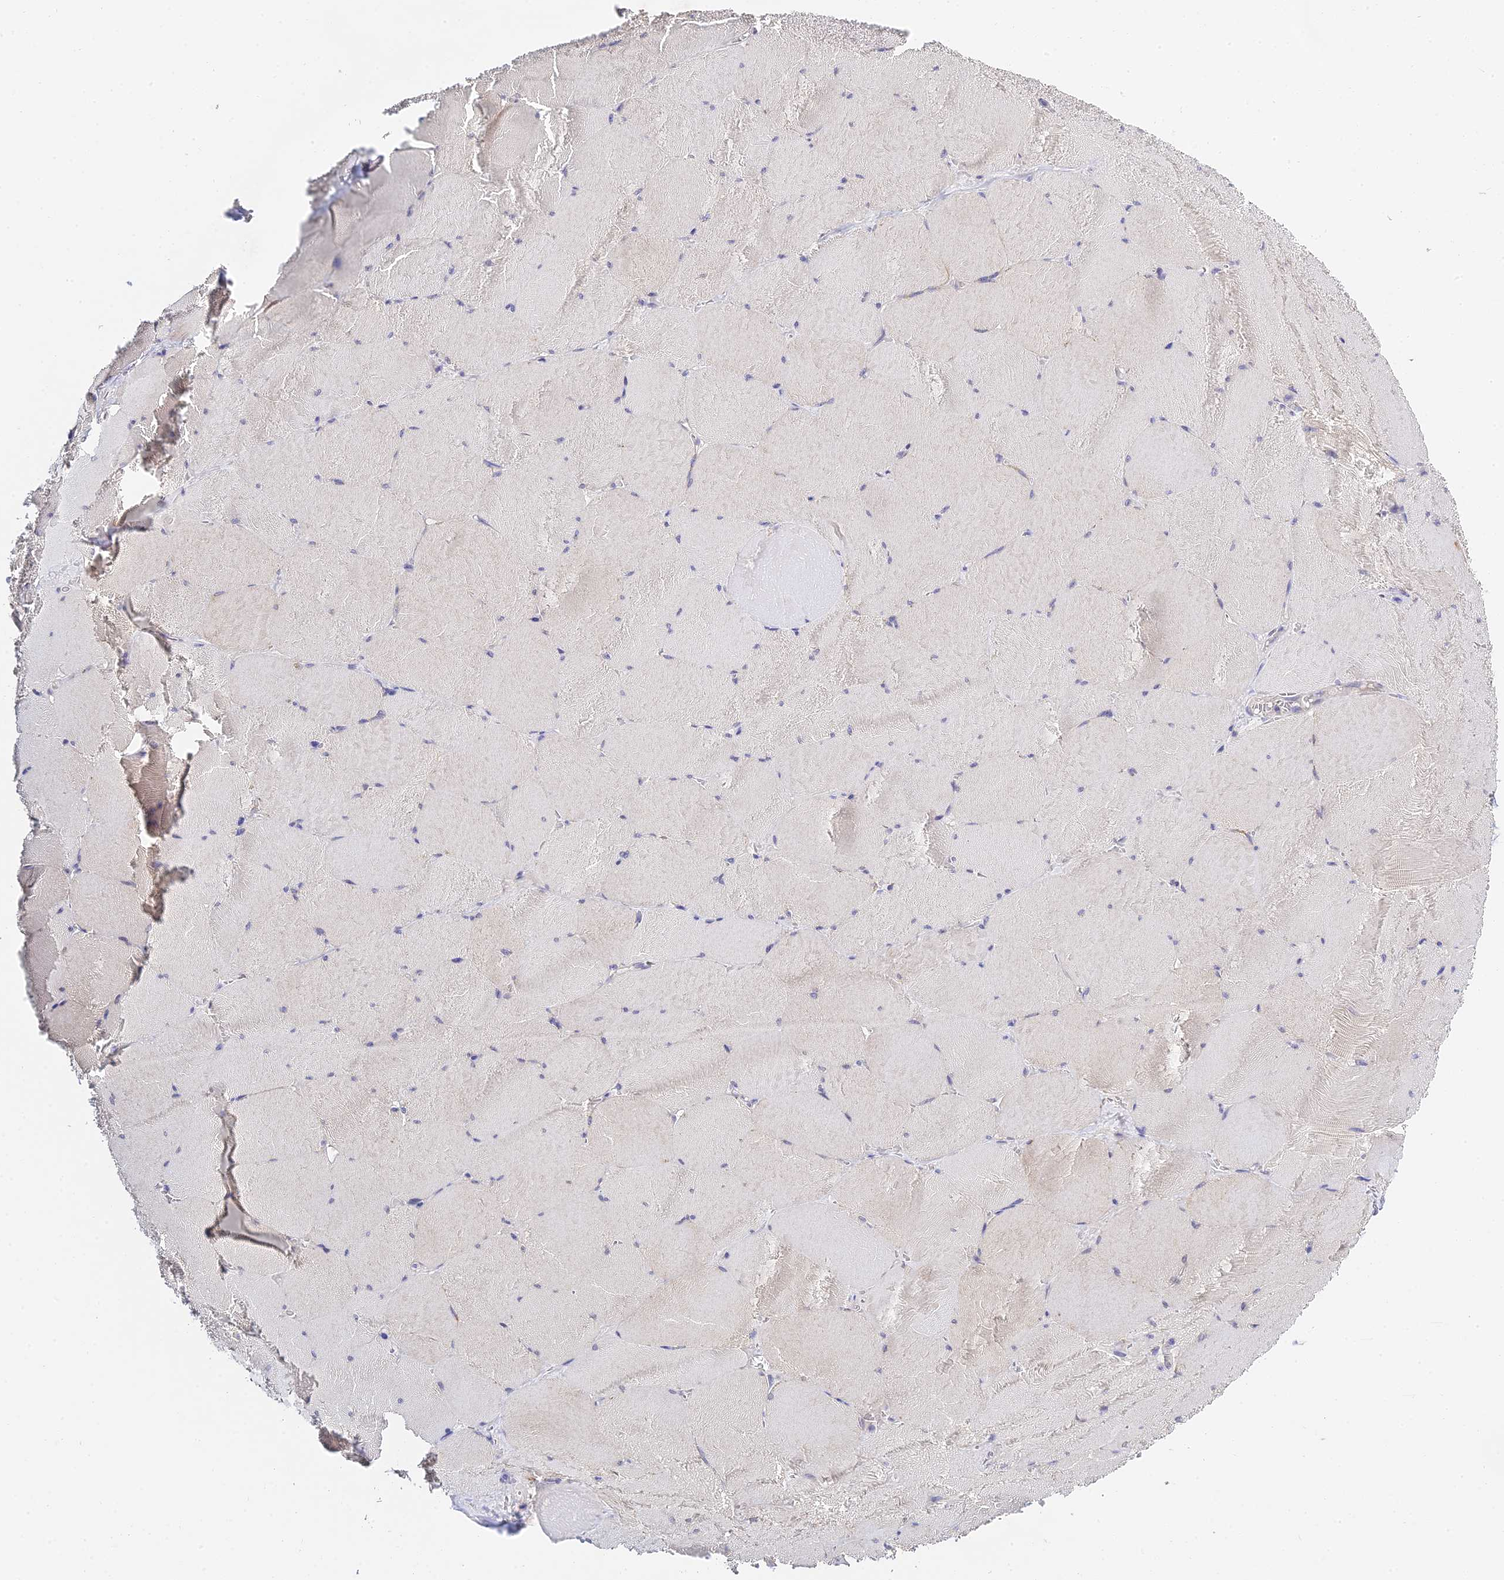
{"staining": {"intensity": "negative", "quantity": "none", "location": "none"}, "tissue": "skeletal muscle", "cell_type": "Myocytes", "image_type": "normal", "snomed": [{"axis": "morphology", "description": "Normal tissue, NOS"}, {"axis": "topography", "description": "Skeletal muscle"}, {"axis": "topography", "description": "Head-Neck"}], "caption": "DAB immunohistochemical staining of normal human skeletal muscle exhibits no significant staining in myocytes.", "gene": "HOXB1", "patient": {"sex": "male", "age": 66}}